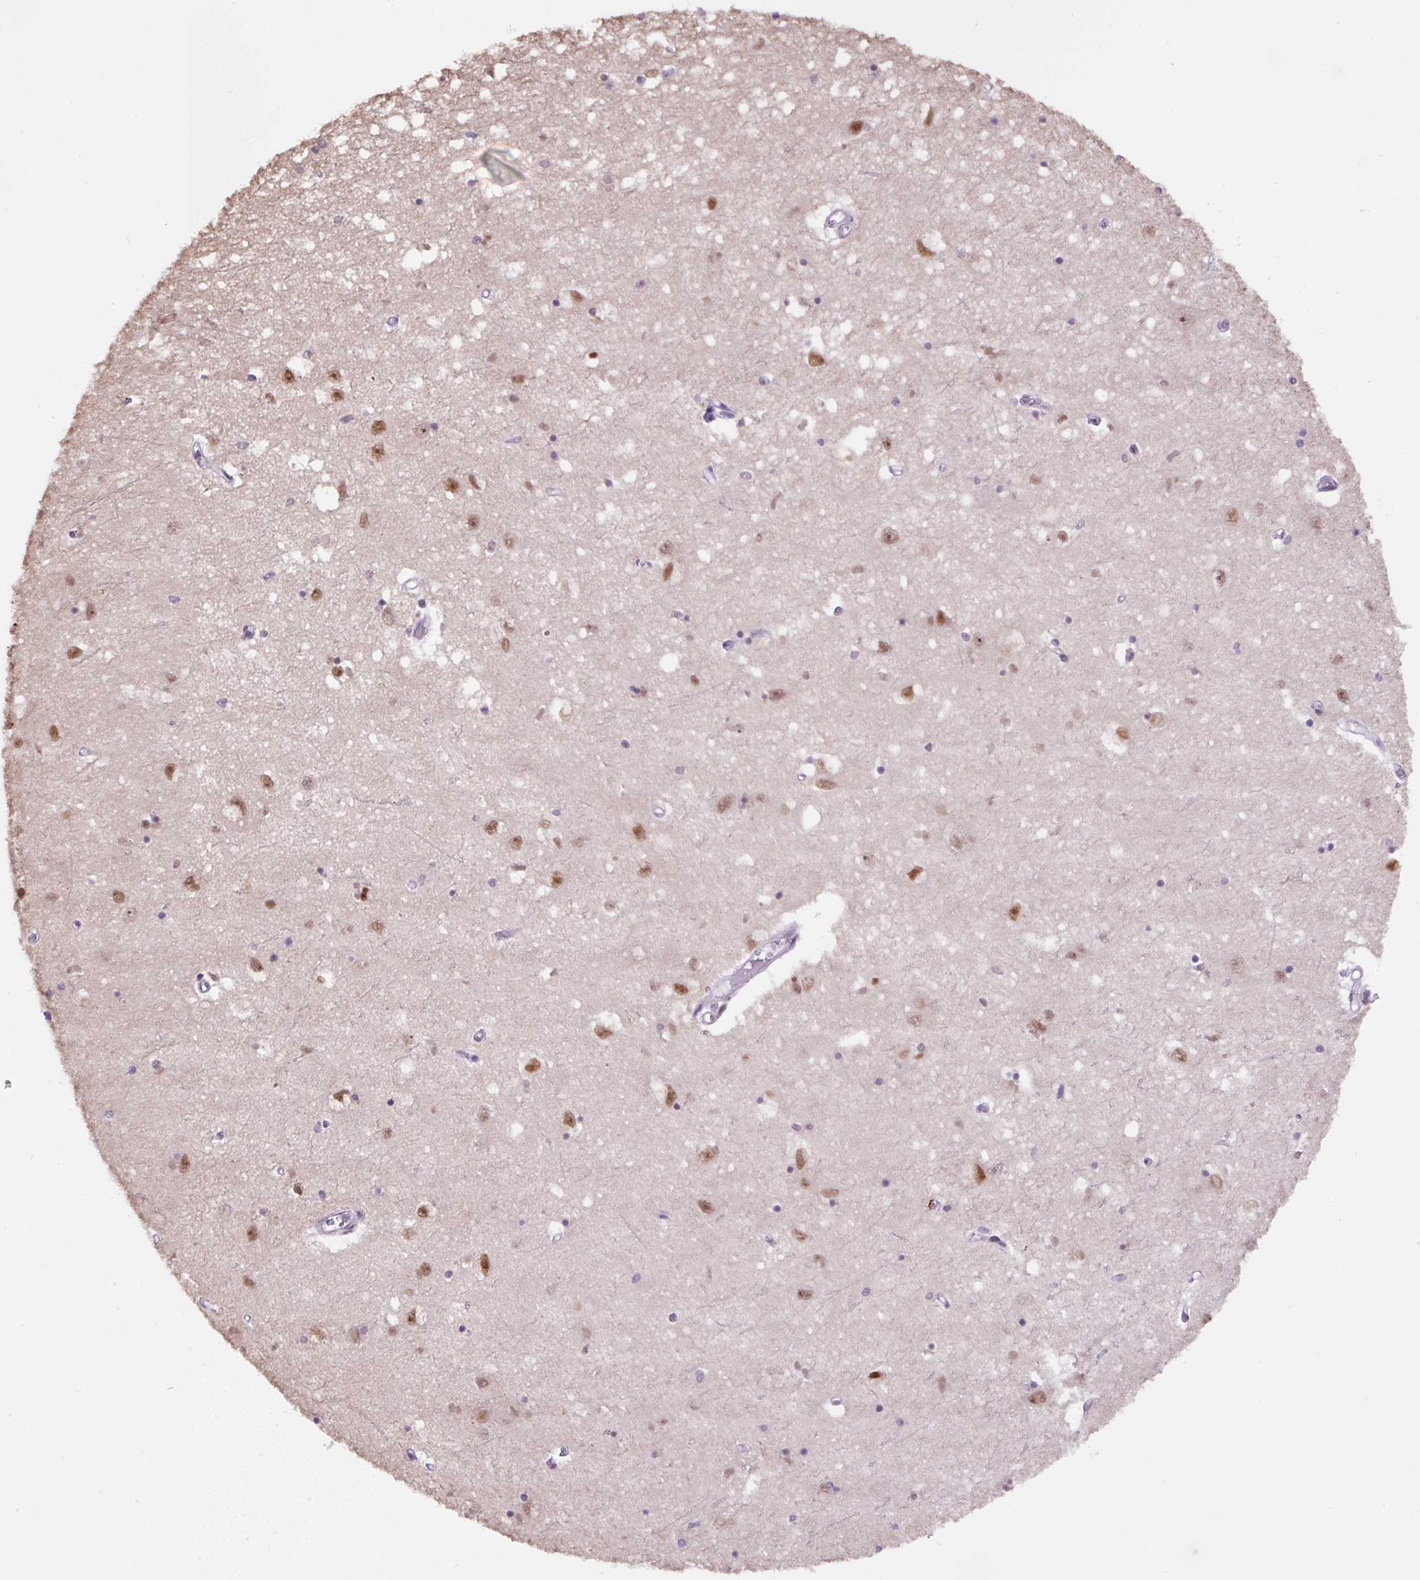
{"staining": {"intensity": "weak", "quantity": "<25%", "location": "nuclear"}, "tissue": "caudate", "cell_type": "Glial cells", "image_type": "normal", "snomed": [{"axis": "morphology", "description": "Normal tissue, NOS"}, {"axis": "topography", "description": "Lateral ventricle wall"}], "caption": "Immunohistochemistry of normal human caudate shows no positivity in glial cells.", "gene": "TAF1A", "patient": {"sex": "male", "age": 70}}